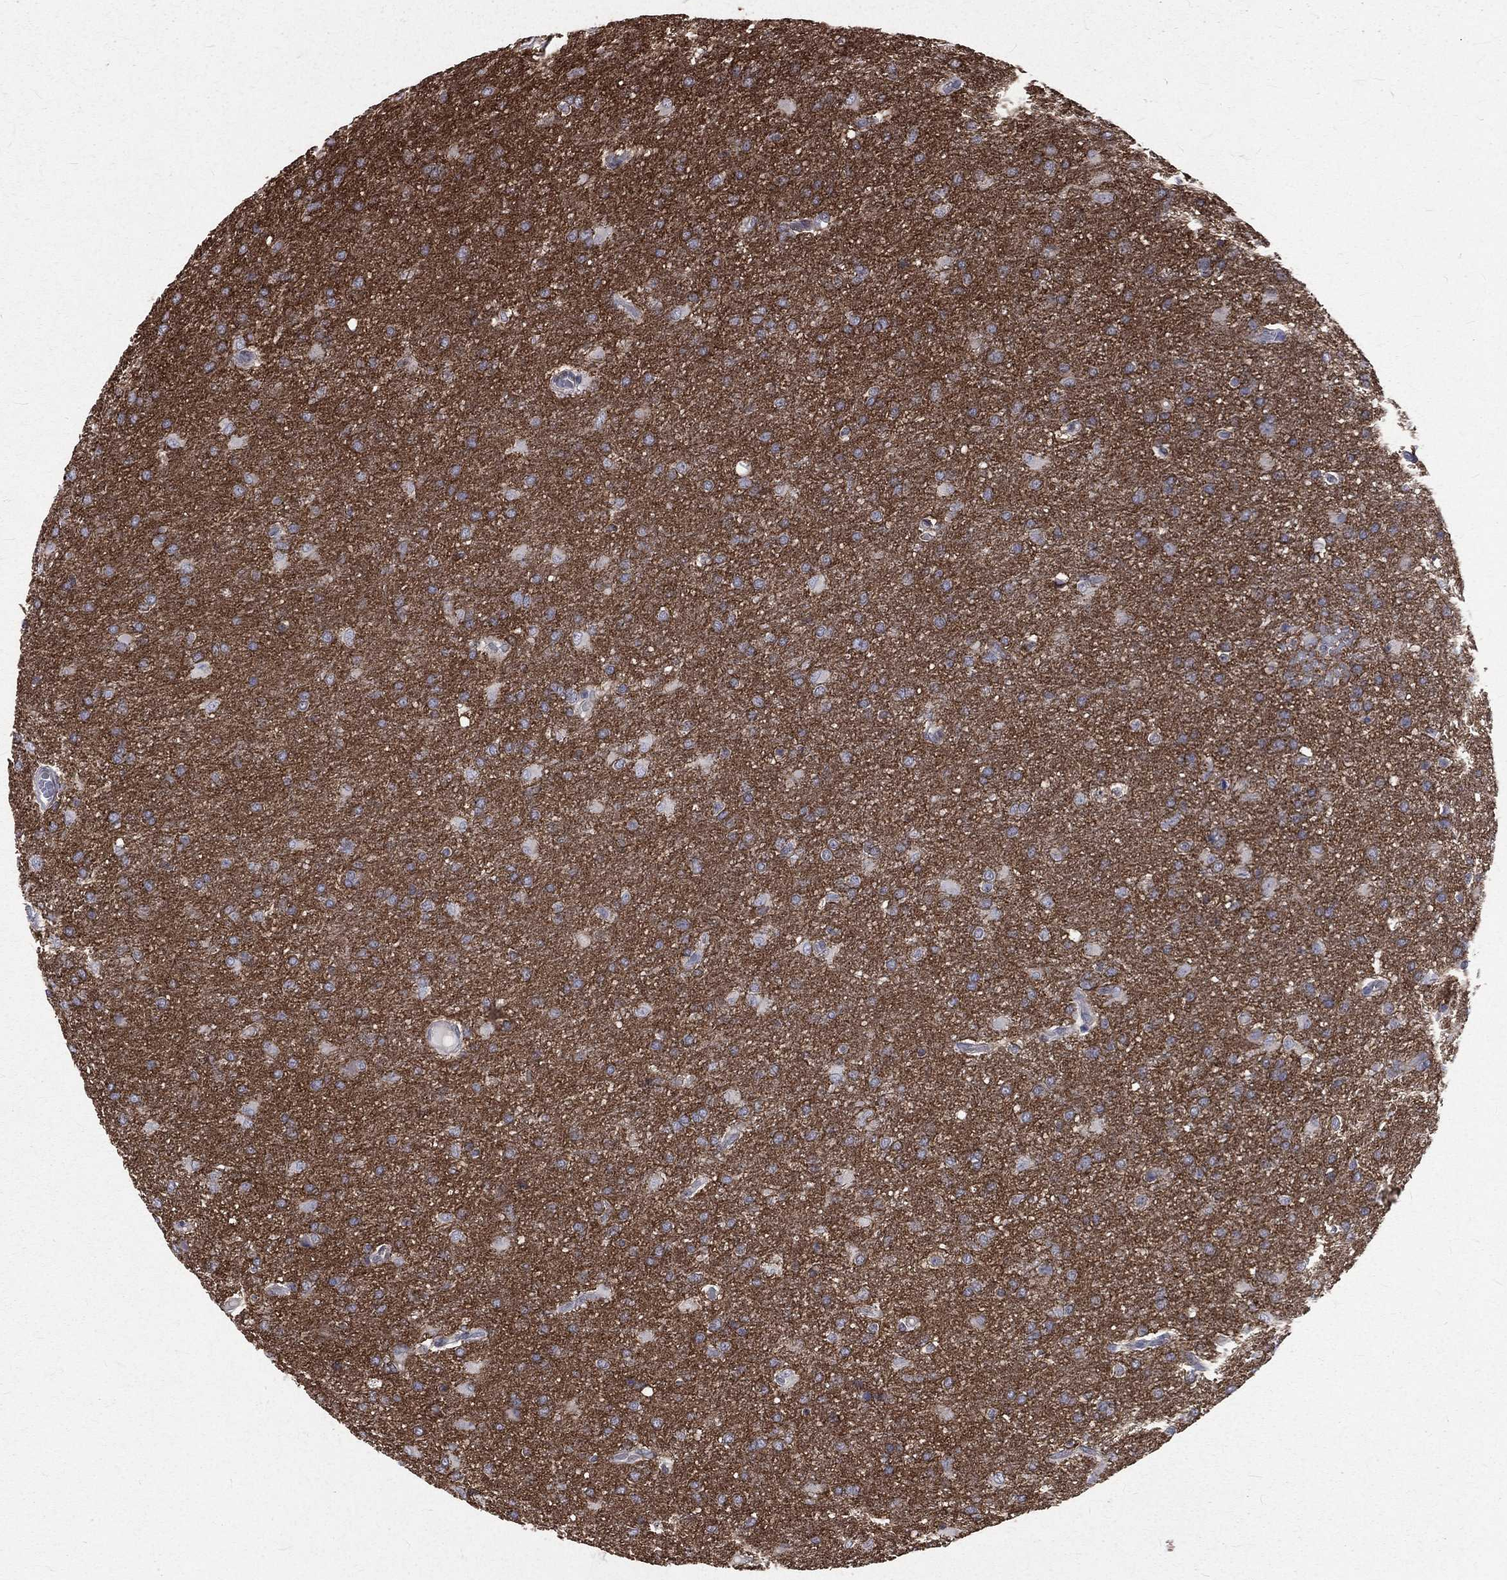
{"staining": {"intensity": "negative", "quantity": "none", "location": "none"}, "tissue": "glioma", "cell_type": "Tumor cells", "image_type": "cancer", "snomed": [{"axis": "morphology", "description": "Glioma, malignant, High grade"}, {"axis": "topography", "description": "Brain"}], "caption": "DAB immunohistochemical staining of glioma shows no significant expression in tumor cells.", "gene": "BASP1", "patient": {"sex": "male", "age": 68}}